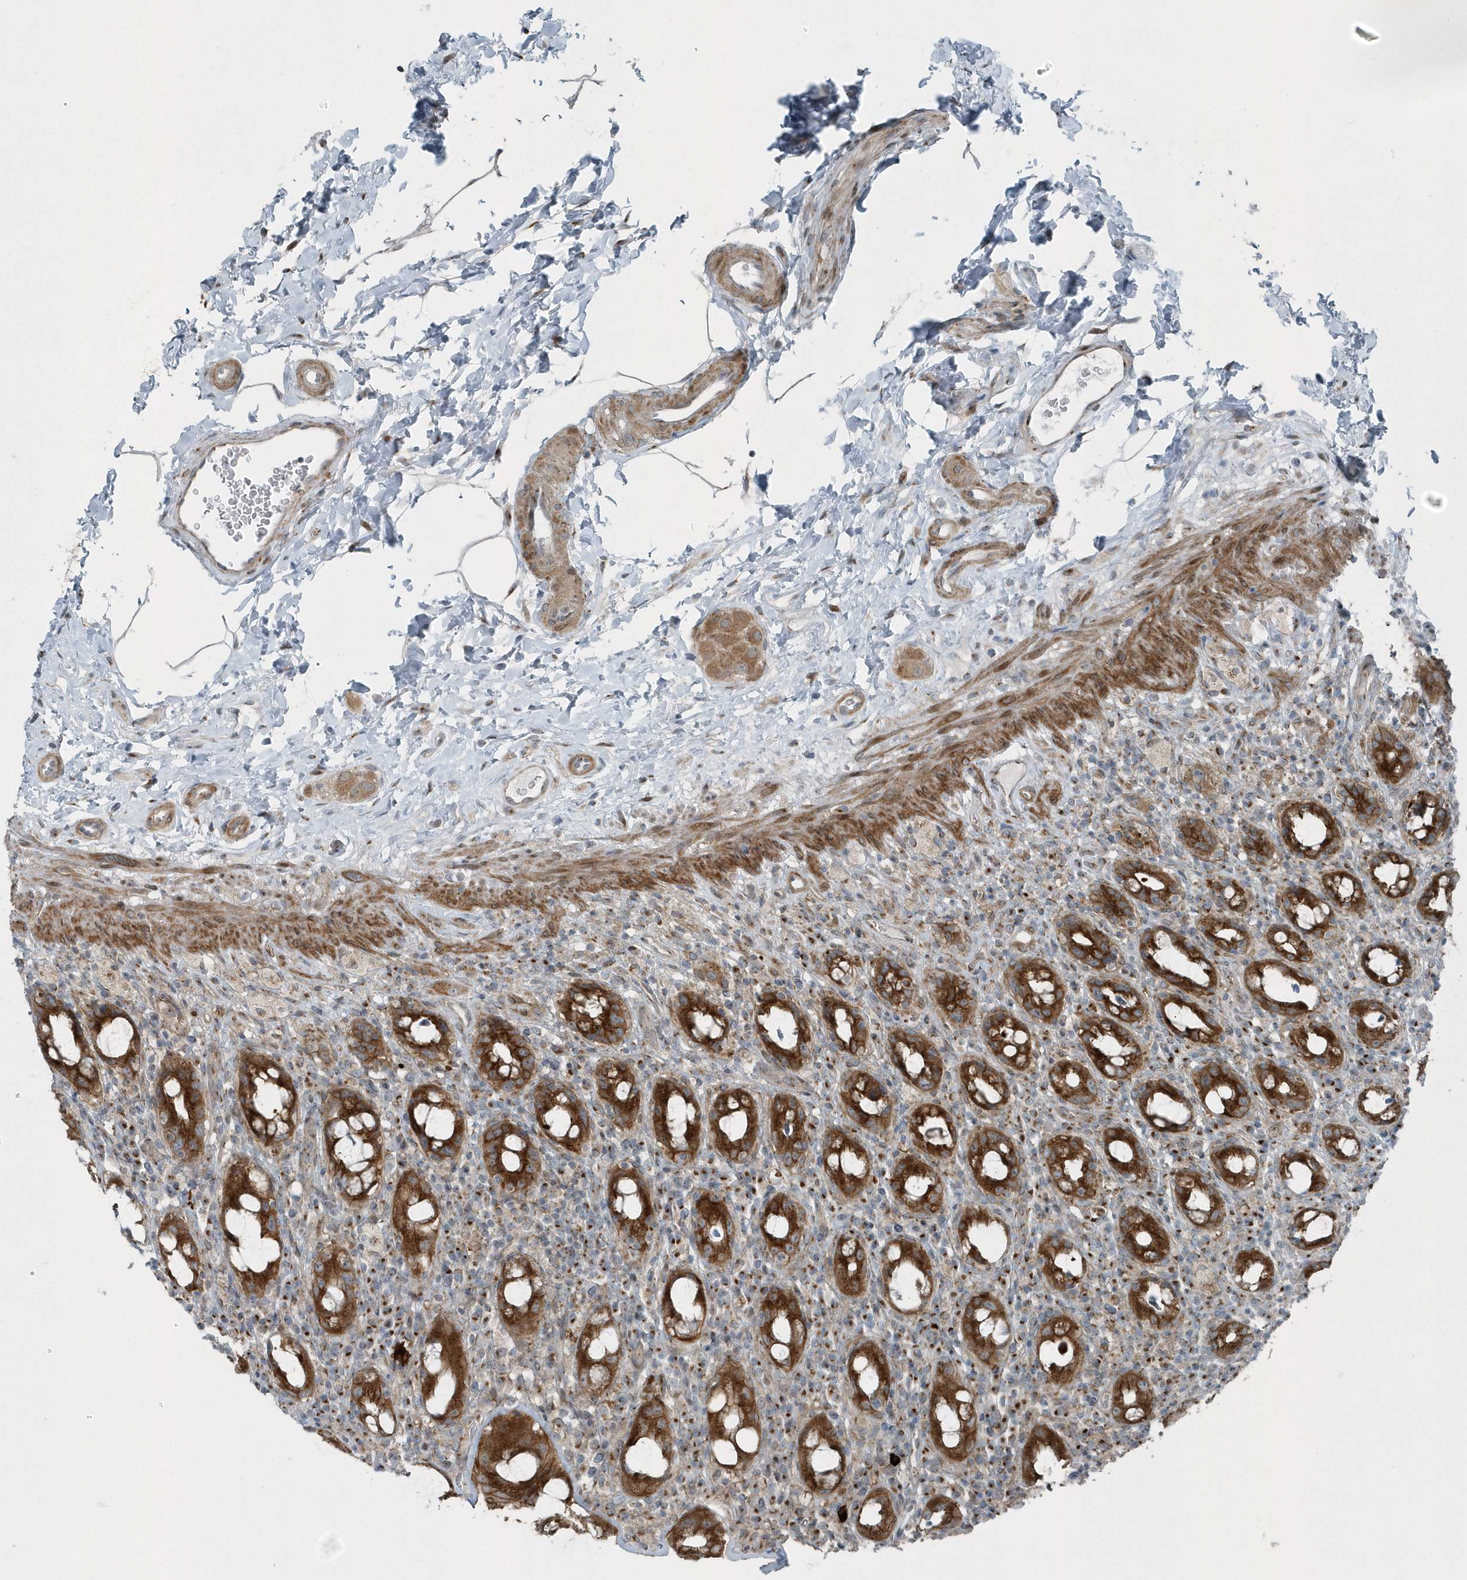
{"staining": {"intensity": "strong", "quantity": ">75%", "location": "cytoplasmic/membranous"}, "tissue": "rectum", "cell_type": "Glandular cells", "image_type": "normal", "snomed": [{"axis": "morphology", "description": "Normal tissue, NOS"}, {"axis": "topography", "description": "Rectum"}], "caption": "The micrograph exhibits immunohistochemical staining of benign rectum. There is strong cytoplasmic/membranous expression is present in approximately >75% of glandular cells.", "gene": "GCC2", "patient": {"sex": "male", "age": 44}}